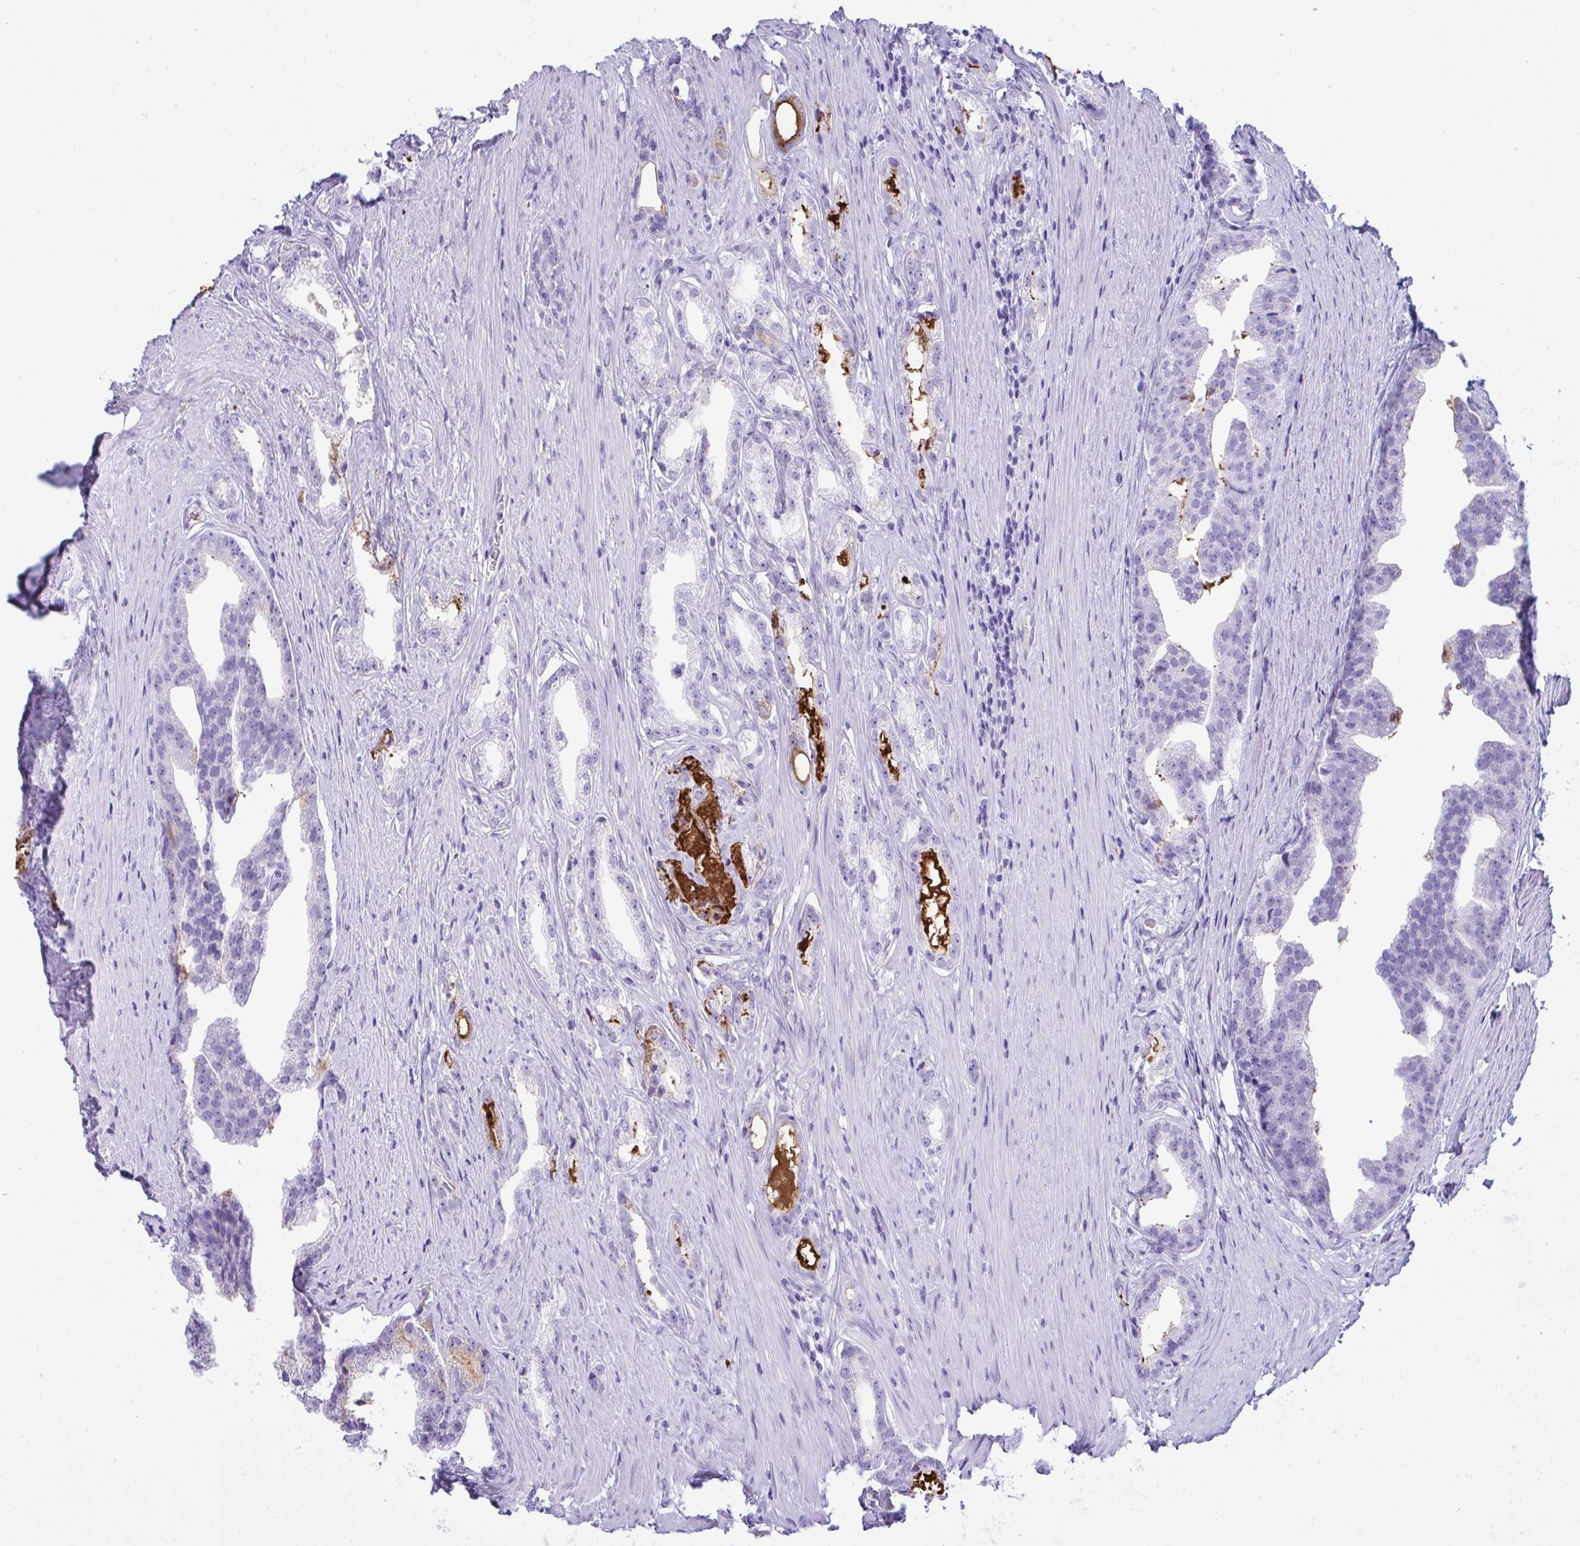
{"staining": {"intensity": "strong", "quantity": "<25%", "location": "cytoplasmic/membranous"}, "tissue": "prostate cancer", "cell_type": "Tumor cells", "image_type": "cancer", "snomed": [{"axis": "morphology", "description": "Adenocarcinoma, Low grade"}, {"axis": "topography", "description": "Prostate"}], "caption": "Protein expression analysis of prostate cancer (adenocarcinoma (low-grade)) demonstrates strong cytoplasmic/membranous expression in about <25% of tumor cells.", "gene": "JCHAIN", "patient": {"sex": "male", "age": 65}}